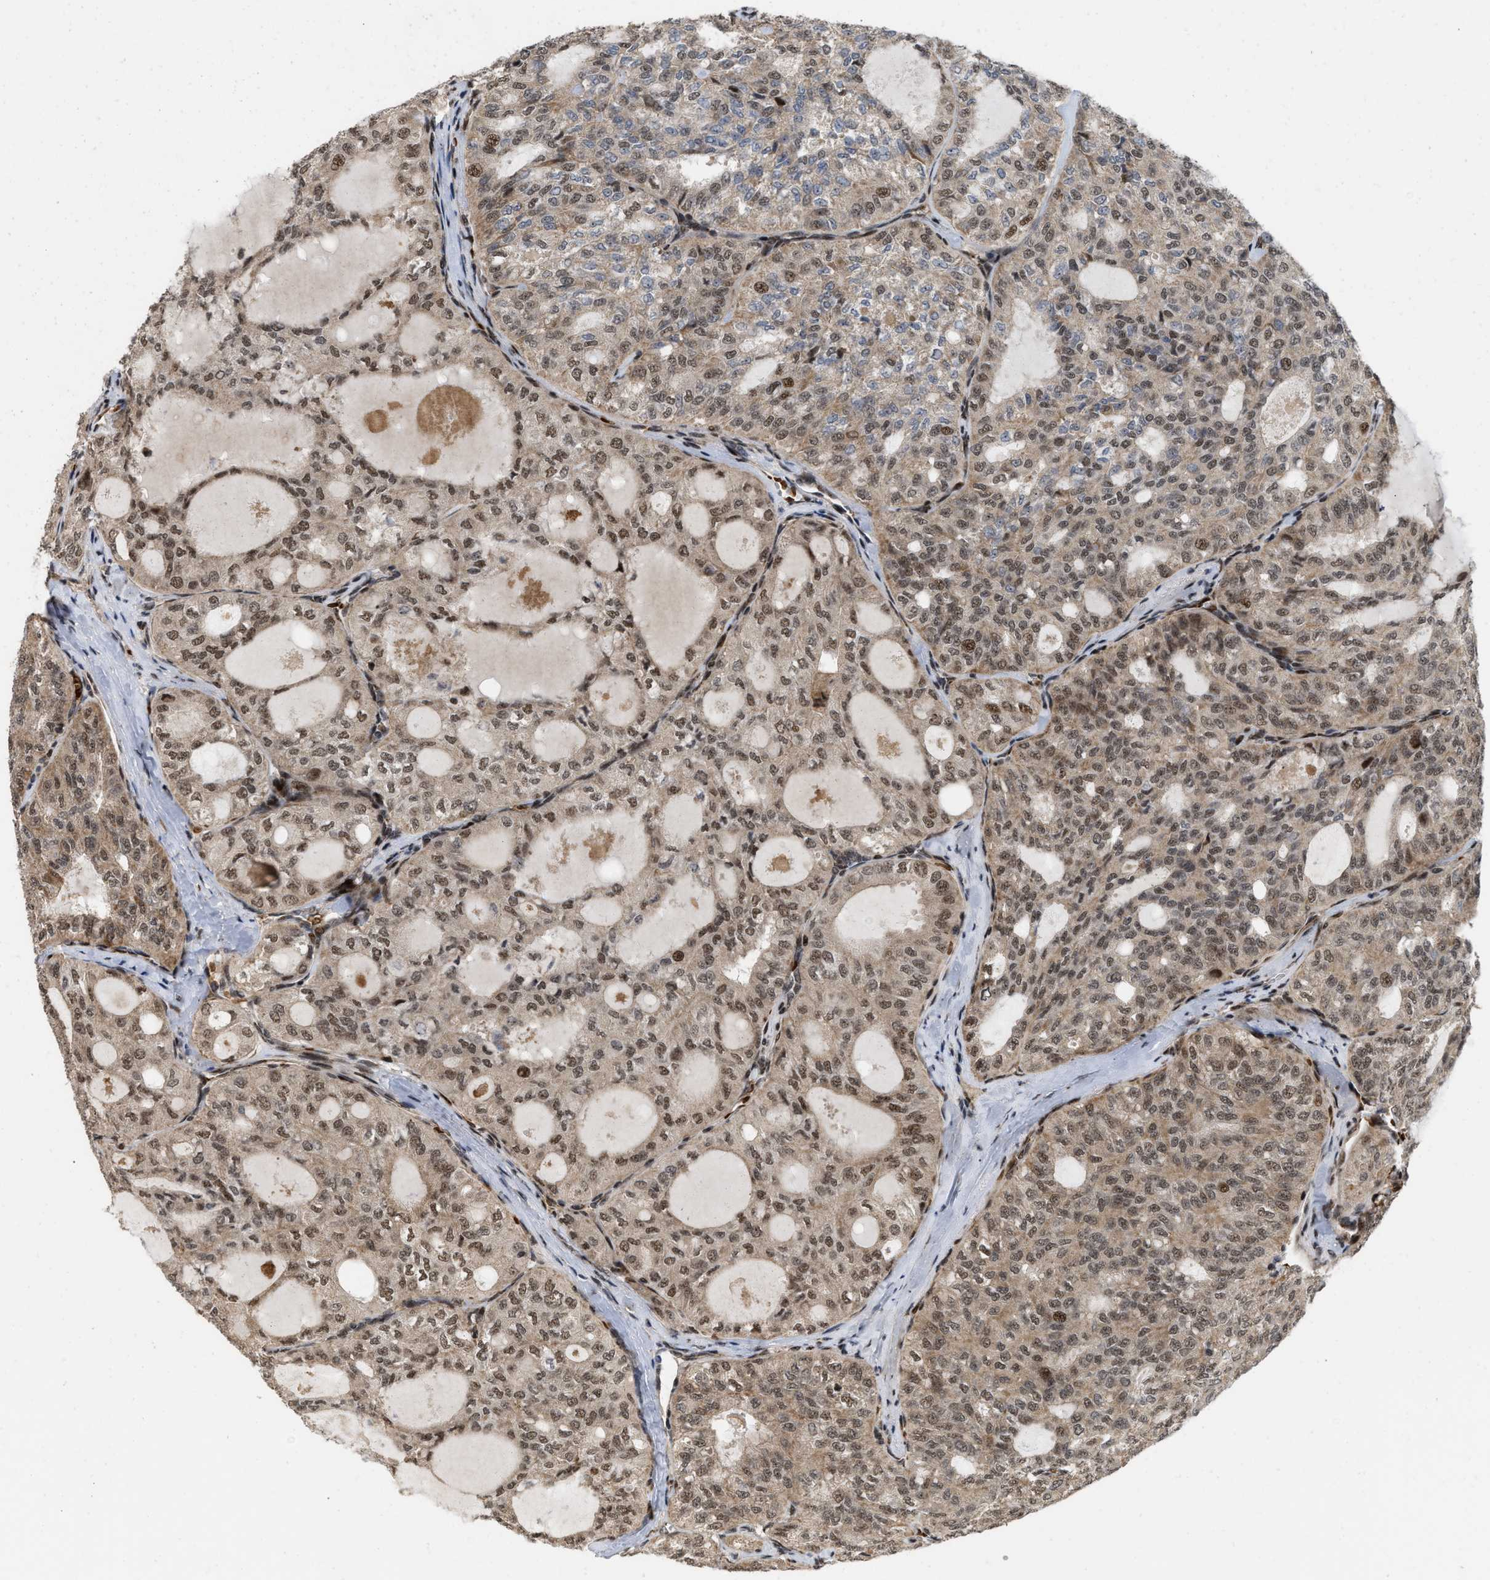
{"staining": {"intensity": "moderate", "quantity": ">75%", "location": "cytoplasmic/membranous,nuclear"}, "tissue": "thyroid cancer", "cell_type": "Tumor cells", "image_type": "cancer", "snomed": [{"axis": "morphology", "description": "Follicular adenoma carcinoma, NOS"}, {"axis": "topography", "description": "Thyroid gland"}], "caption": "Immunohistochemistry (IHC) staining of follicular adenoma carcinoma (thyroid), which demonstrates medium levels of moderate cytoplasmic/membranous and nuclear positivity in about >75% of tumor cells indicating moderate cytoplasmic/membranous and nuclear protein positivity. The staining was performed using DAB (brown) for protein detection and nuclei were counterstained in hematoxylin (blue).", "gene": "ANKRD11", "patient": {"sex": "male", "age": 75}}